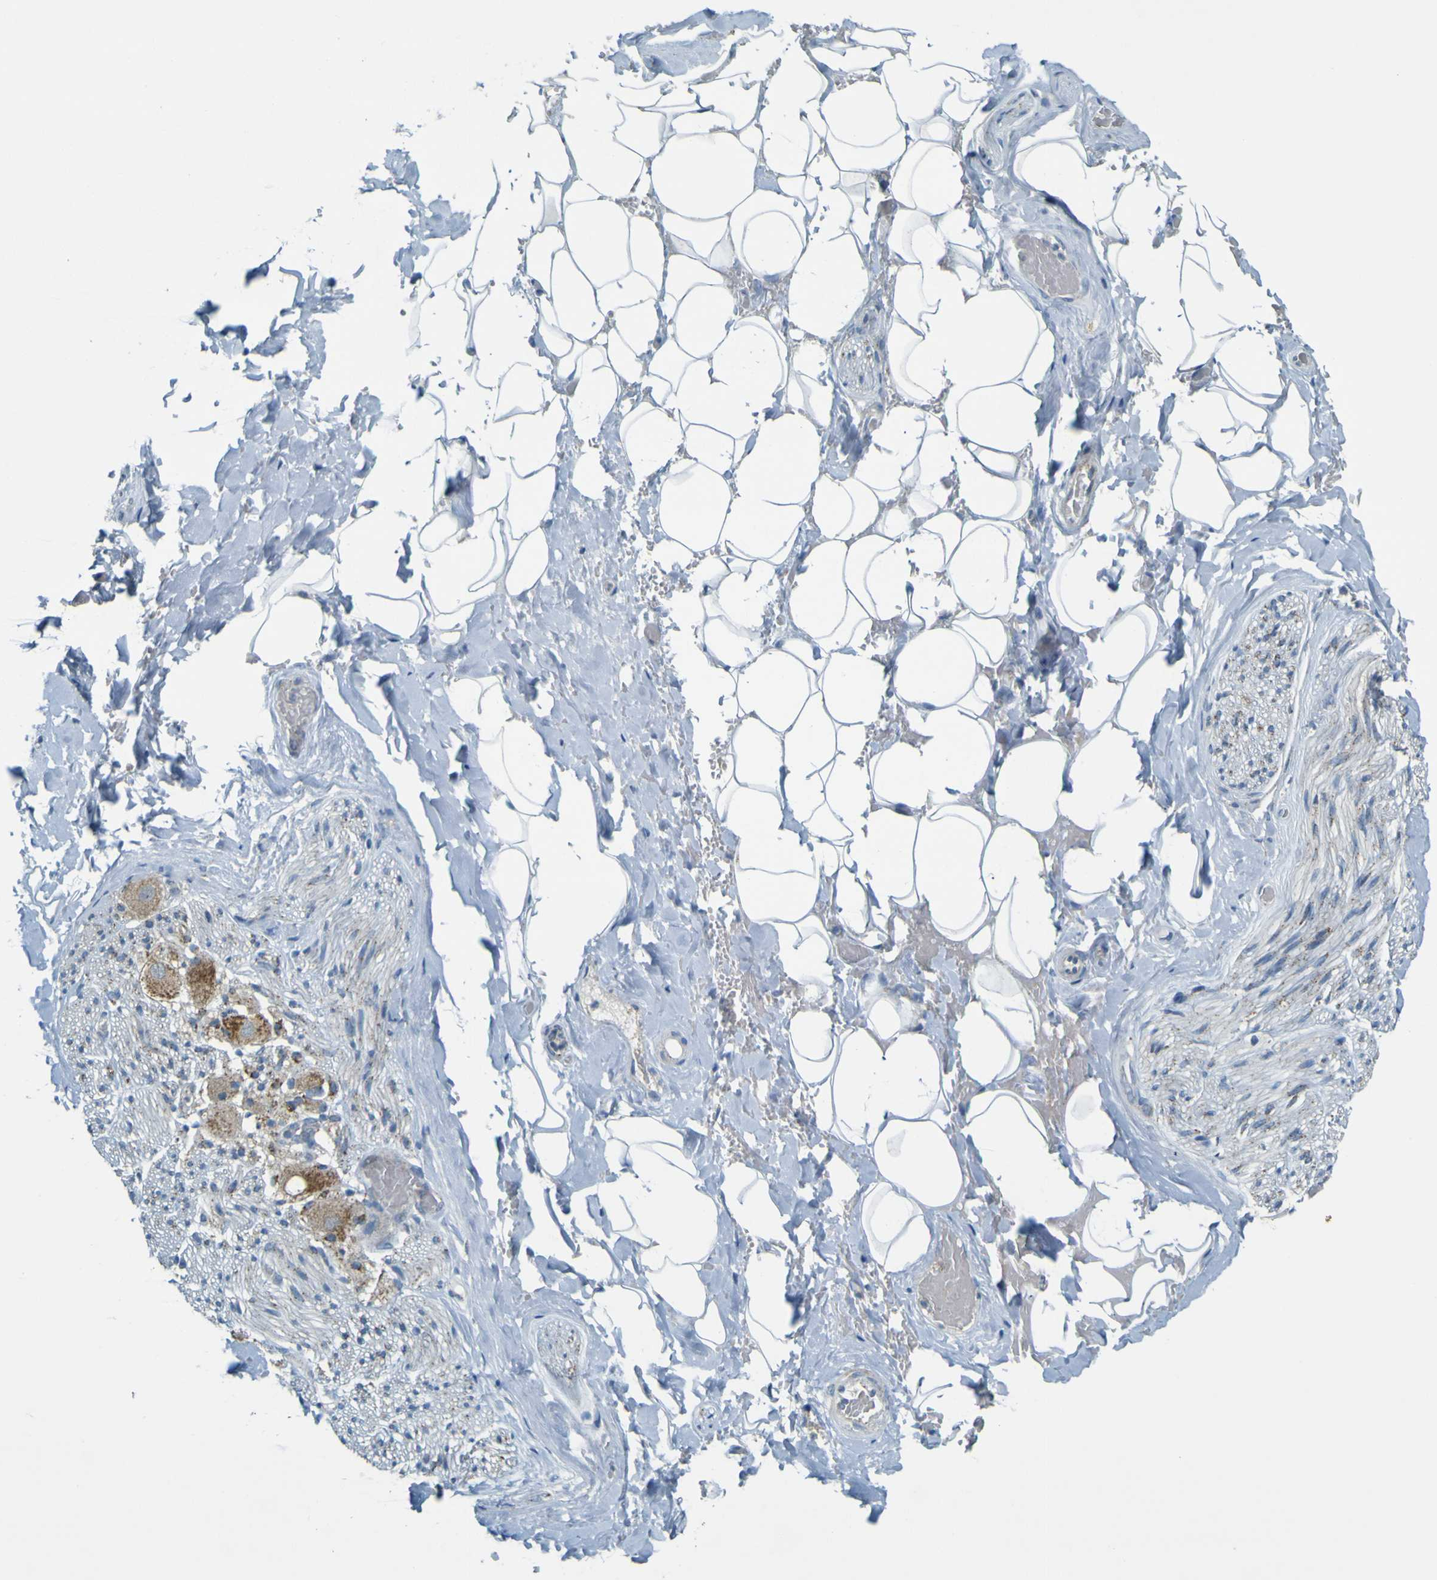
{"staining": {"intensity": "negative", "quantity": "none", "location": "none"}, "tissue": "adipose tissue", "cell_type": "Adipocytes", "image_type": "normal", "snomed": [{"axis": "morphology", "description": "Normal tissue, NOS"}, {"axis": "topography", "description": "Peripheral nerve tissue"}], "caption": "Adipocytes are negative for brown protein staining in unremarkable adipose tissue. (Stains: DAB (3,3'-diaminobenzidine) IHC with hematoxylin counter stain, Microscopy: brightfield microscopy at high magnification).", "gene": "ACBD5", "patient": {"sex": "male", "age": 70}}